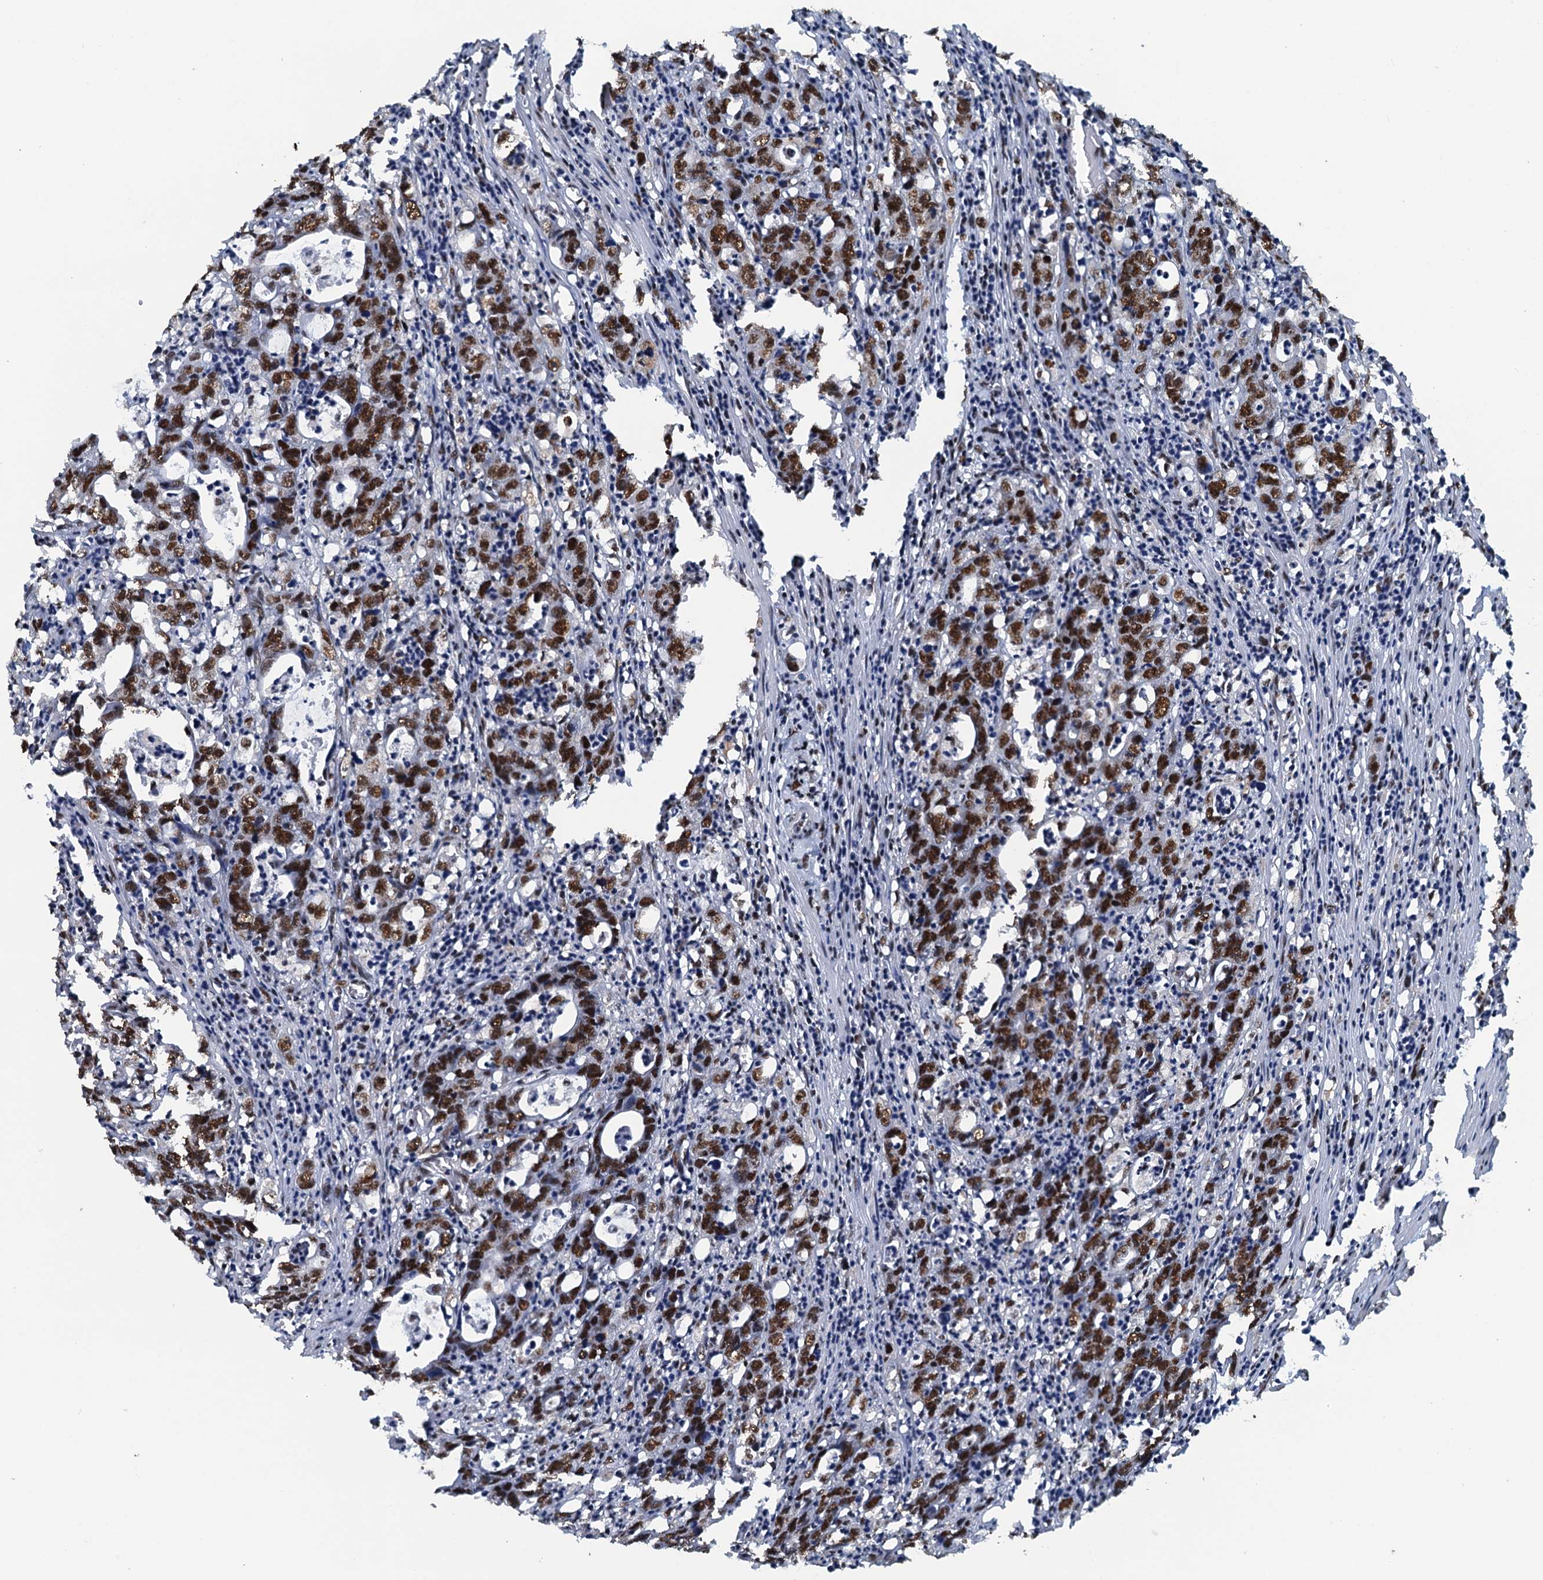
{"staining": {"intensity": "moderate", "quantity": ">75%", "location": "nuclear"}, "tissue": "colorectal cancer", "cell_type": "Tumor cells", "image_type": "cancer", "snomed": [{"axis": "morphology", "description": "Adenocarcinoma, NOS"}, {"axis": "topography", "description": "Colon"}], "caption": "Immunohistochemistry image of colorectal adenocarcinoma stained for a protein (brown), which reveals medium levels of moderate nuclear expression in approximately >75% of tumor cells.", "gene": "ZC3H18", "patient": {"sex": "female", "age": 75}}